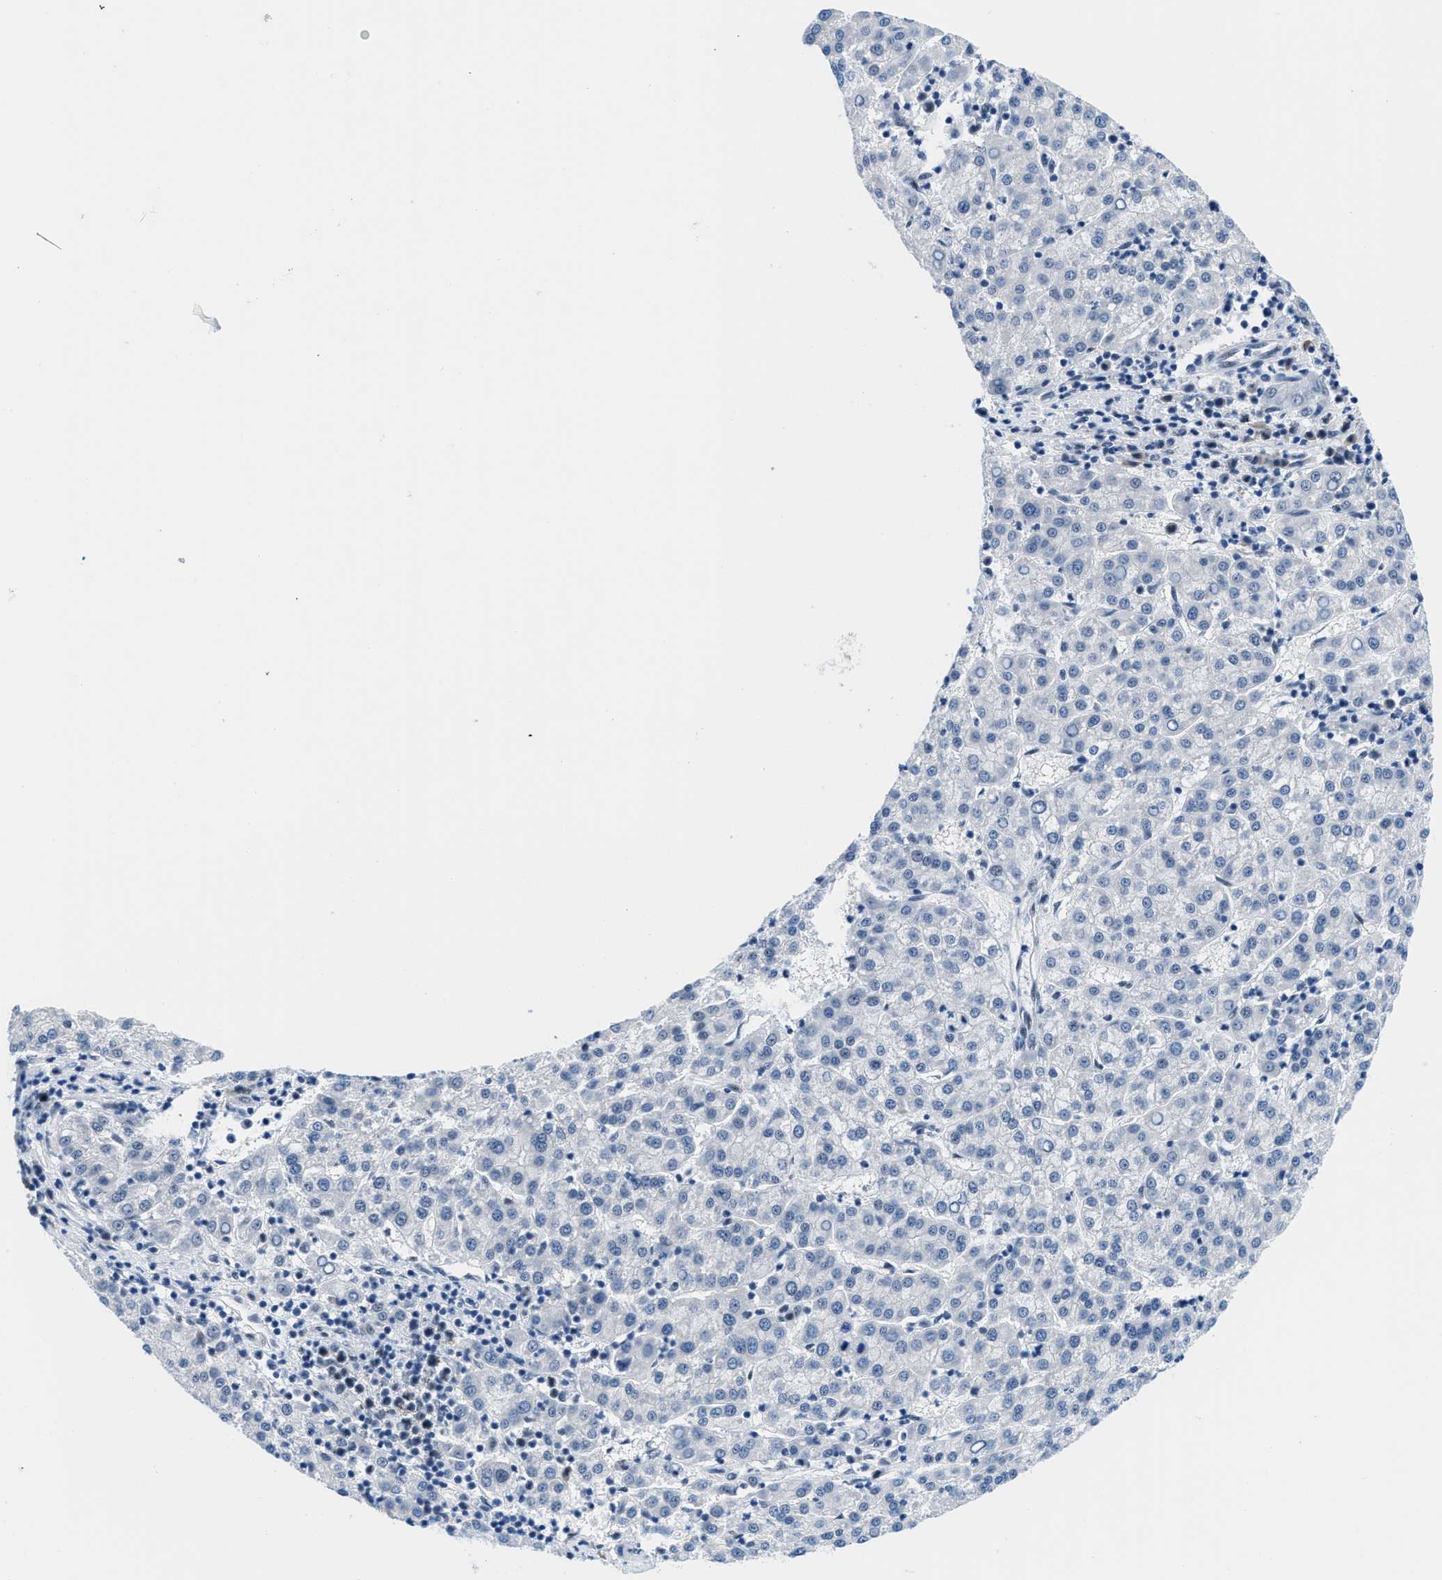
{"staining": {"intensity": "negative", "quantity": "none", "location": "none"}, "tissue": "liver cancer", "cell_type": "Tumor cells", "image_type": "cancer", "snomed": [{"axis": "morphology", "description": "Carcinoma, Hepatocellular, NOS"}, {"axis": "topography", "description": "Liver"}], "caption": "Hepatocellular carcinoma (liver) was stained to show a protein in brown. There is no significant staining in tumor cells. (Immunohistochemistry, brightfield microscopy, high magnification).", "gene": "SMARCAD1", "patient": {"sex": "female", "age": 58}}